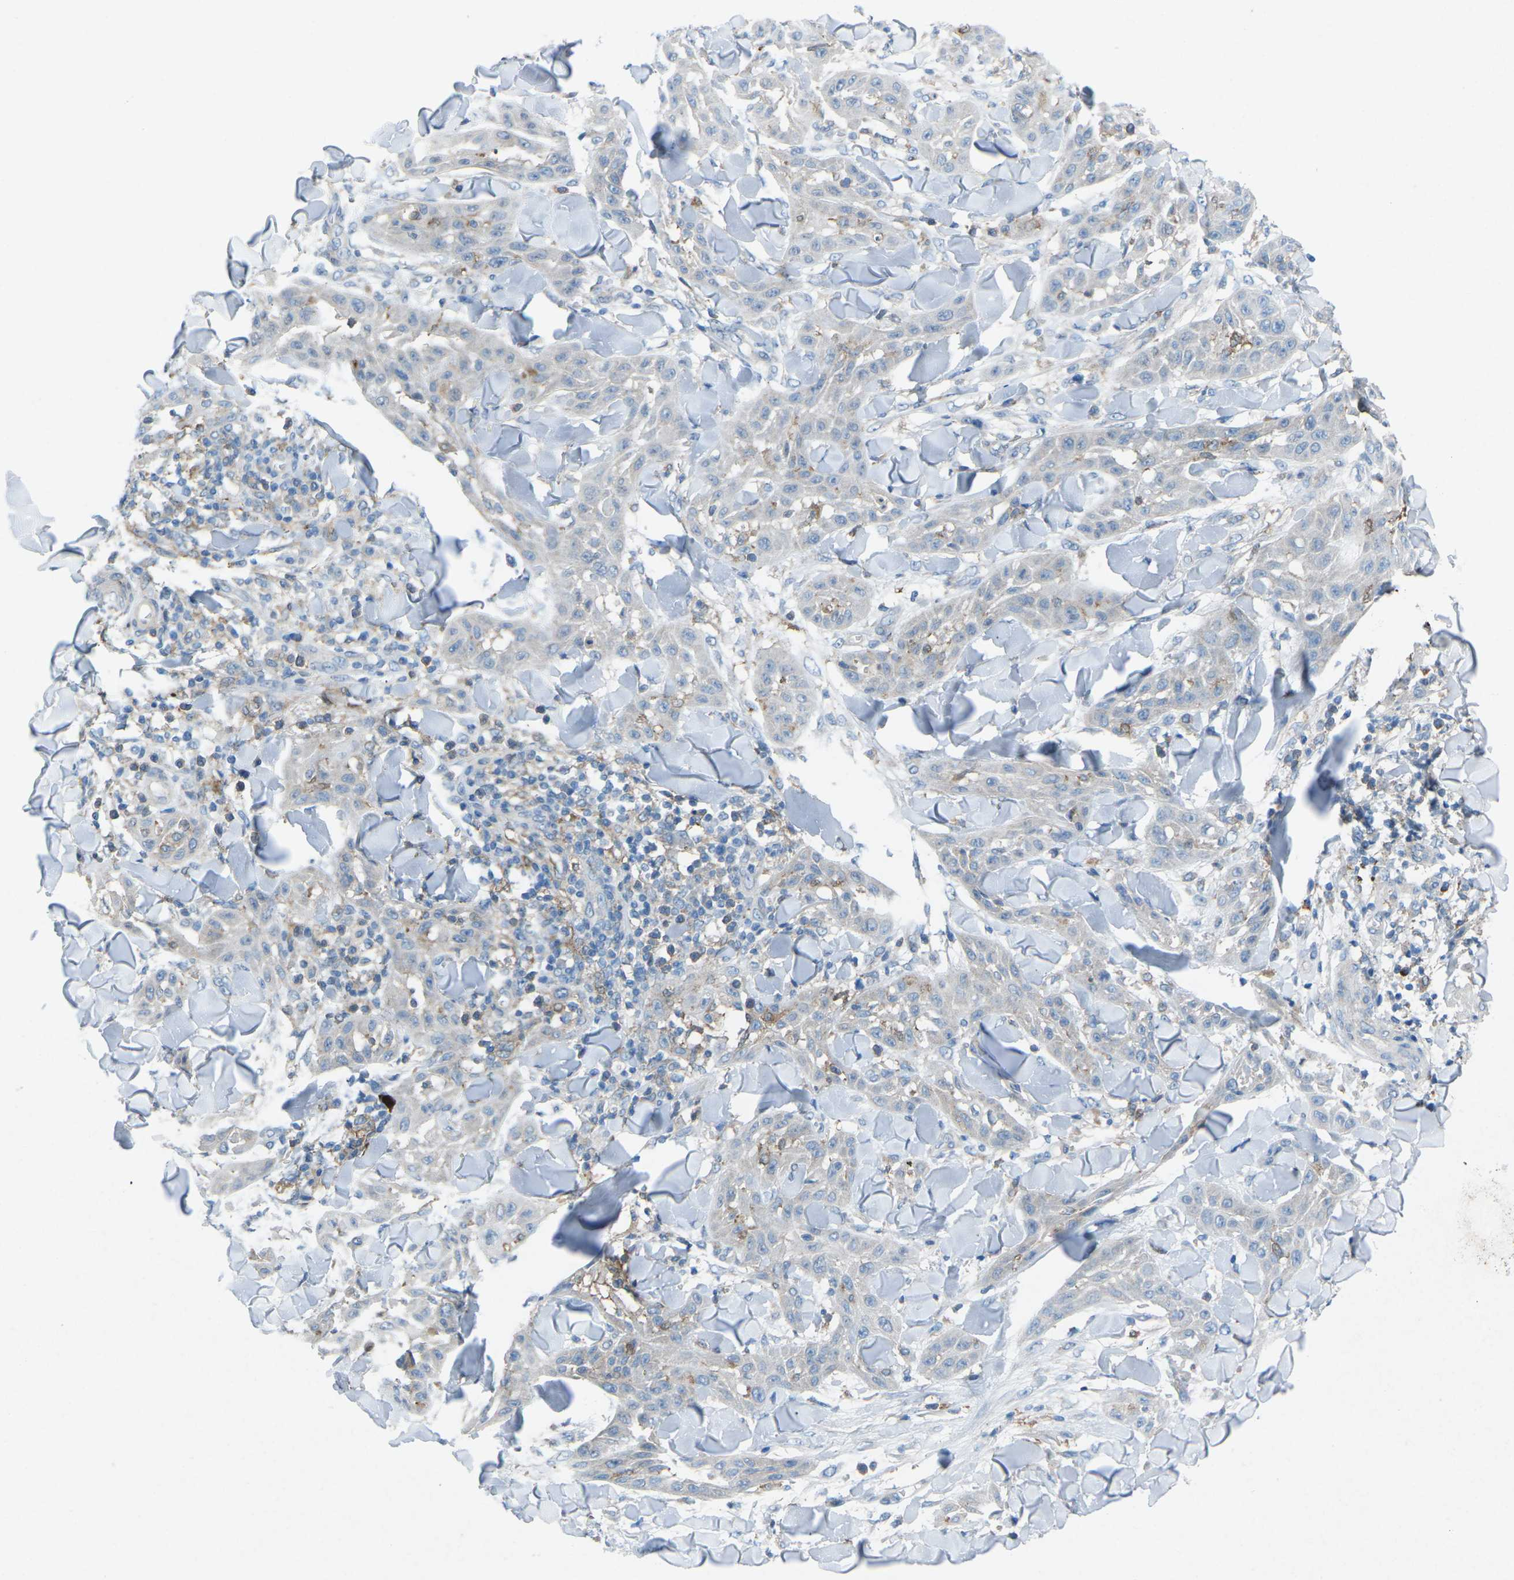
{"staining": {"intensity": "negative", "quantity": "none", "location": "none"}, "tissue": "skin cancer", "cell_type": "Tumor cells", "image_type": "cancer", "snomed": [{"axis": "morphology", "description": "Squamous cell carcinoma, NOS"}, {"axis": "topography", "description": "Skin"}], "caption": "High magnification brightfield microscopy of skin cancer stained with DAB (3,3'-diaminobenzidine) (brown) and counterstained with hematoxylin (blue): tumor cells show no significant staining.", "gene": "STK11", "patient": {"sex": "male", "age": 24}}